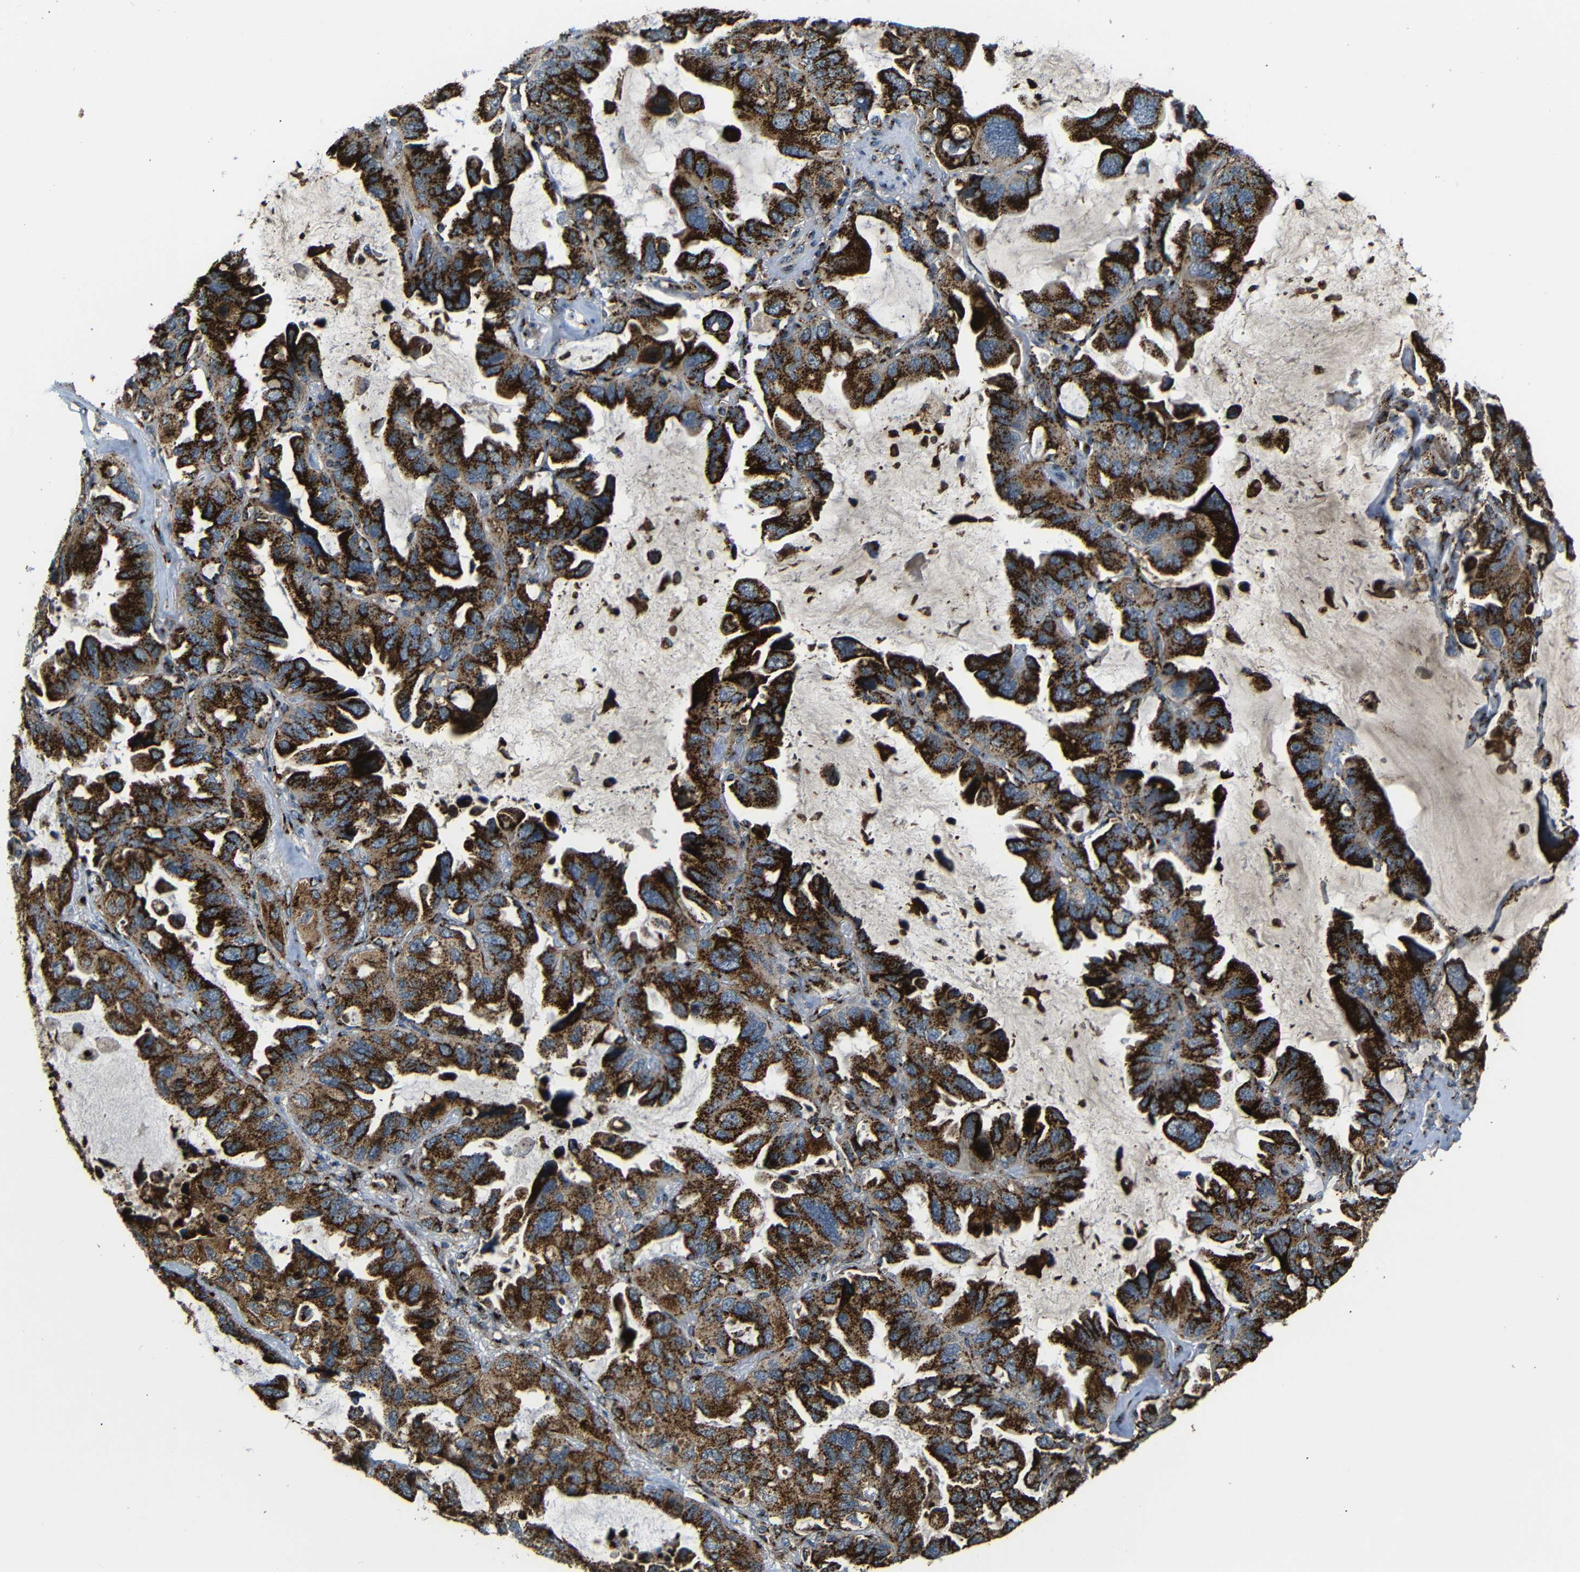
{"staining": {"intensity": "strong", "quantity": ">75%", "location": "cytoplasmic/membranous"}, "tissue": "lung cancer", "cell_type": "Tumor cells", "image_type": "cancer", "snomed": [{"axis": "morphology", "description": "Squamous cell carcinoma, NOS"}, {"axis": "topography", "description": "Lung"}], "caption": "Protein expression analysis of human lung squamous cell carcinoma reveals strong cytoplasmic/membranous expression in about >75% of tumor cells.", "gene": "TGOLN2", "patient": {"sex": "female", "age": 73}}